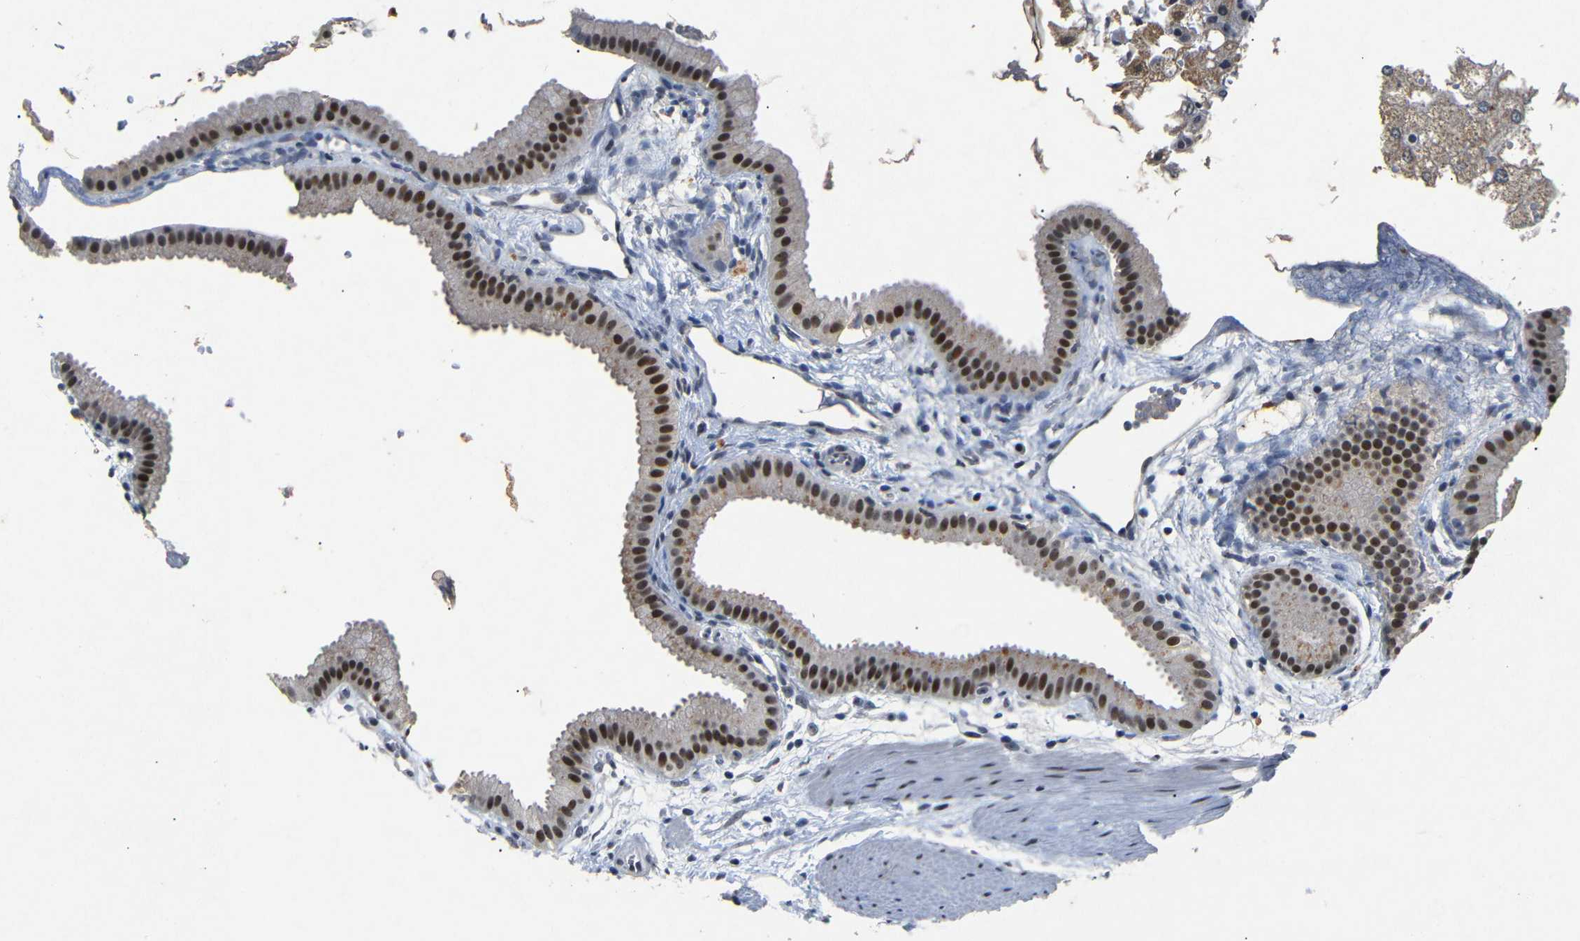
{"staining": {"intensity": "strong", "quantity": ">75%", "location": "nuclear"}, "tissue": "gallbladder", "cell_type": "Glandular cells", "image_type": "normal", "snomed": [{"axis": "morphology", "description": "Normal tissue, NOS"}, {"axis": "topography", "description": "Gallbladder"}], "caption": "A histopathology image of human gallbladder stained for a protein exhibits strong nuclear brown staining in glandular cells.", "gene": "PARN", "patient": {"sex": "female", "age": 64}}